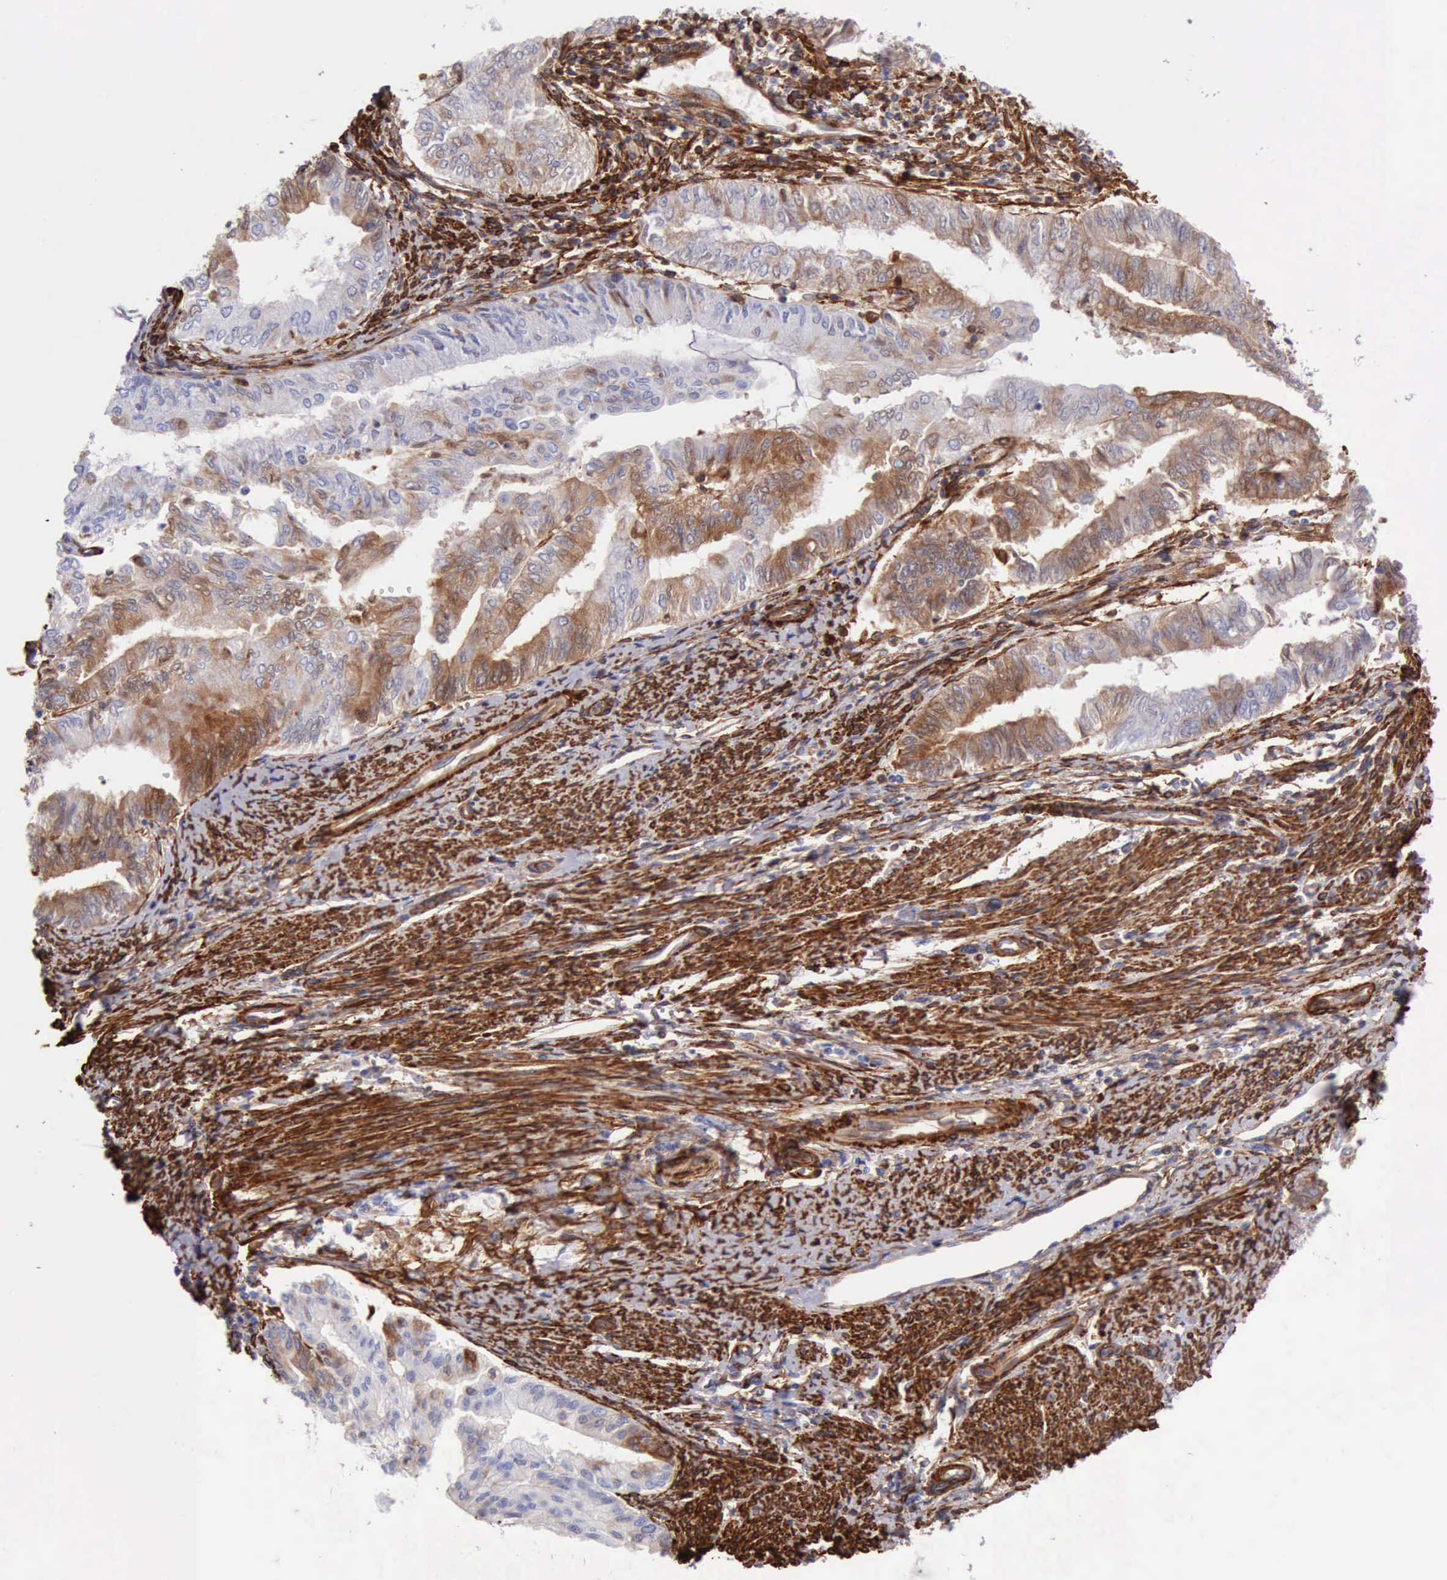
{"staining": {"intensity": "moderate", "quantity": "<25%", "location": "cytoplasmic/membranous"}, "tissue": "endometrial cancer", "cell_type": "Tumor cells", "image_type": "cancer", "snomed": [{"axis": "morphology", "description": "Adenocarcinoma, NOS"}, {"axis": "topography", "description": "Endometrium"}], "caption": "This is a photomicrograph of immunohistochemistry staining of endometrial adenocarcinoma, which shows moderate expression in the cytoplasmic/membranous of tumor cells.", "gene": "FLNA", "patient": {"sex": "female", "age": 66}}